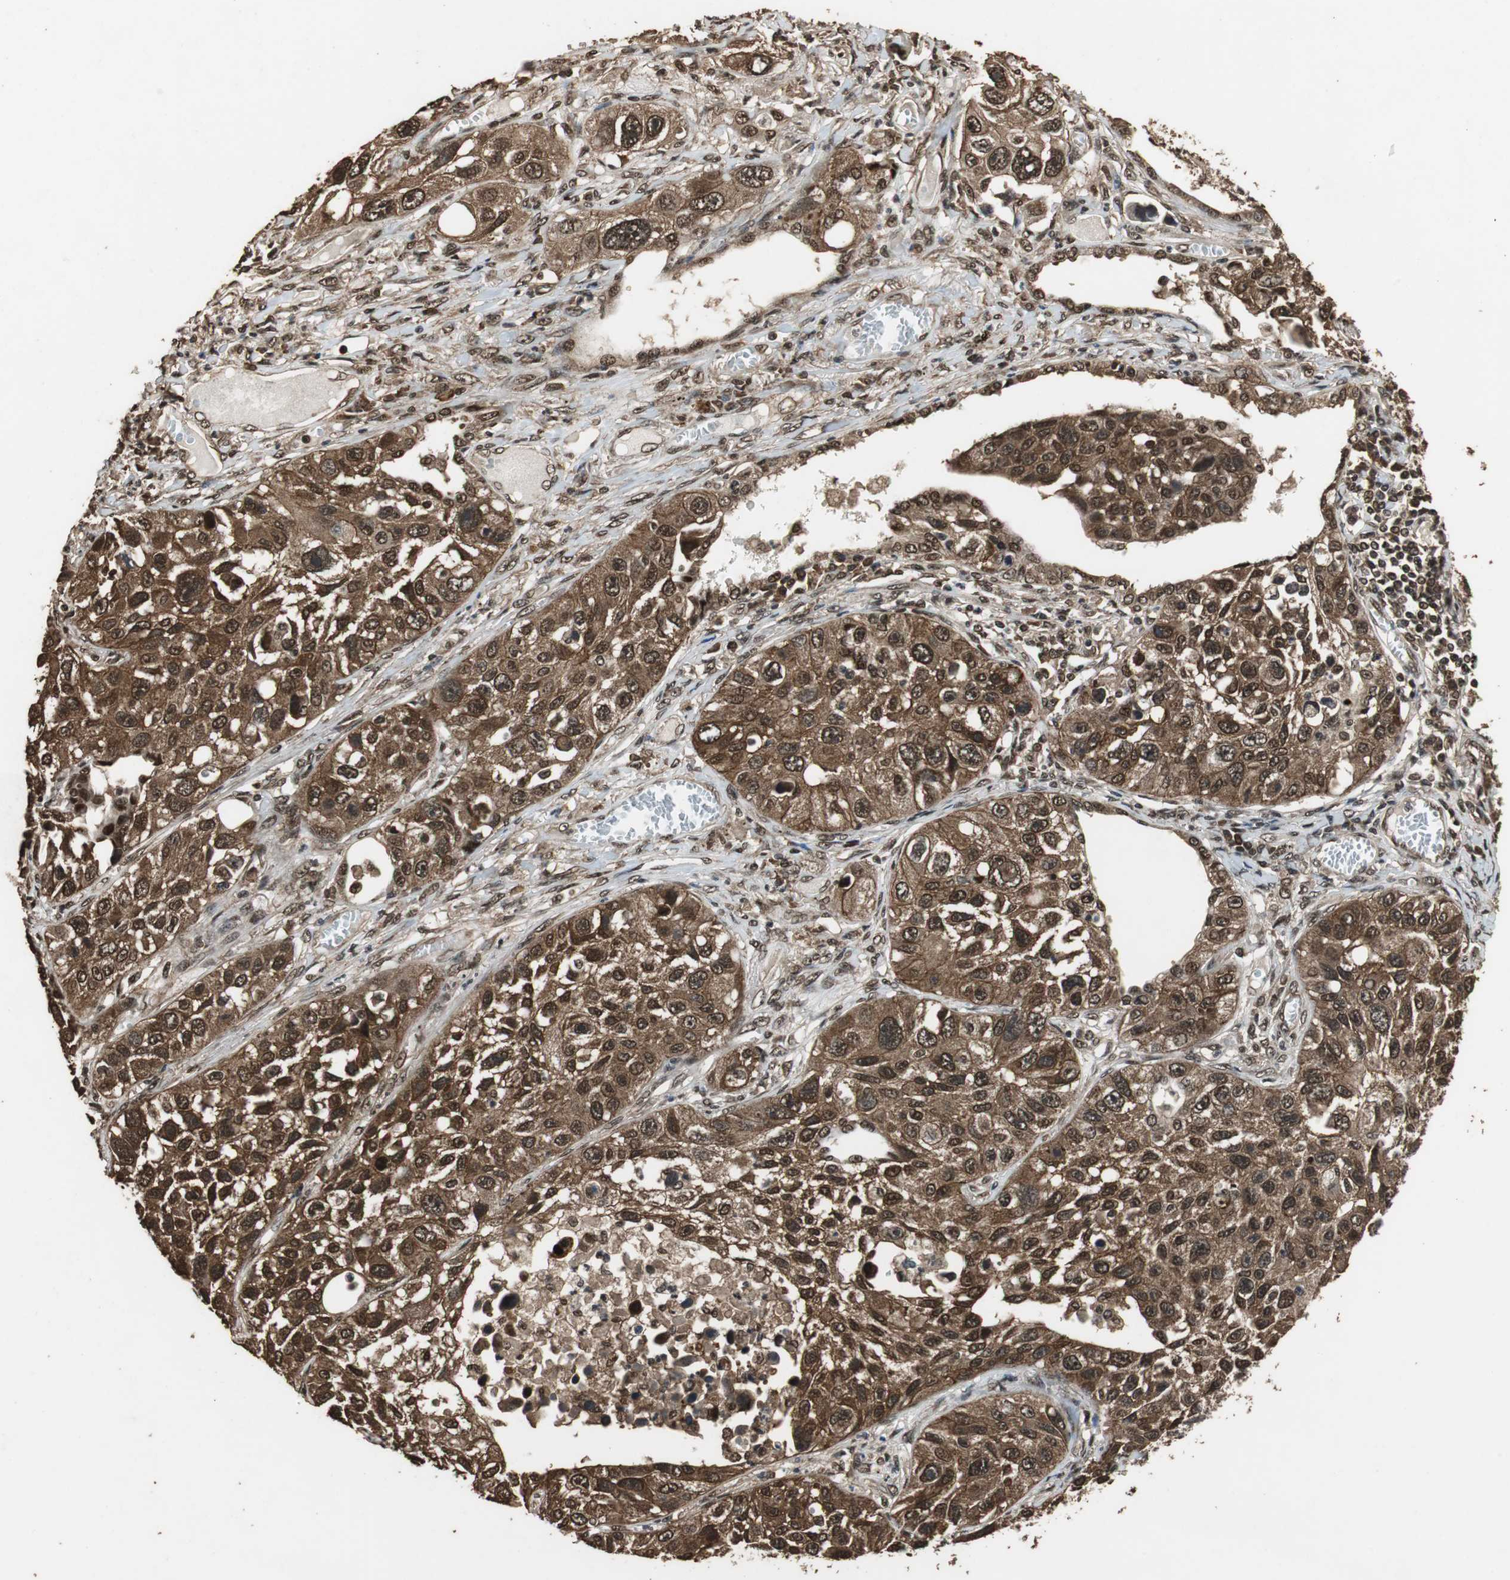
{"staining": {"intensity": "strong", "quantity": ">75%", "location": "cytoplasmic/membranous,nuclear"}, "tissue": "lung cancer", "cell_type": "Tumor cells", "image_type": "cancer", "snomed": [{"axis": "morphology", "description": "Squamous cell carcinoma, NOS"}, {"axis": "topography", "description": "Lung"}], "caption": "The photomicrograph shows immunohistochemical staining of squamous cell carcinoma (lung). There is strong cytoplasmic/membranous and nuclear expression is seen in about >75% of tumor cells.", "gene": "ZNF18", "patient": {"sex": "male", "age": 71}}